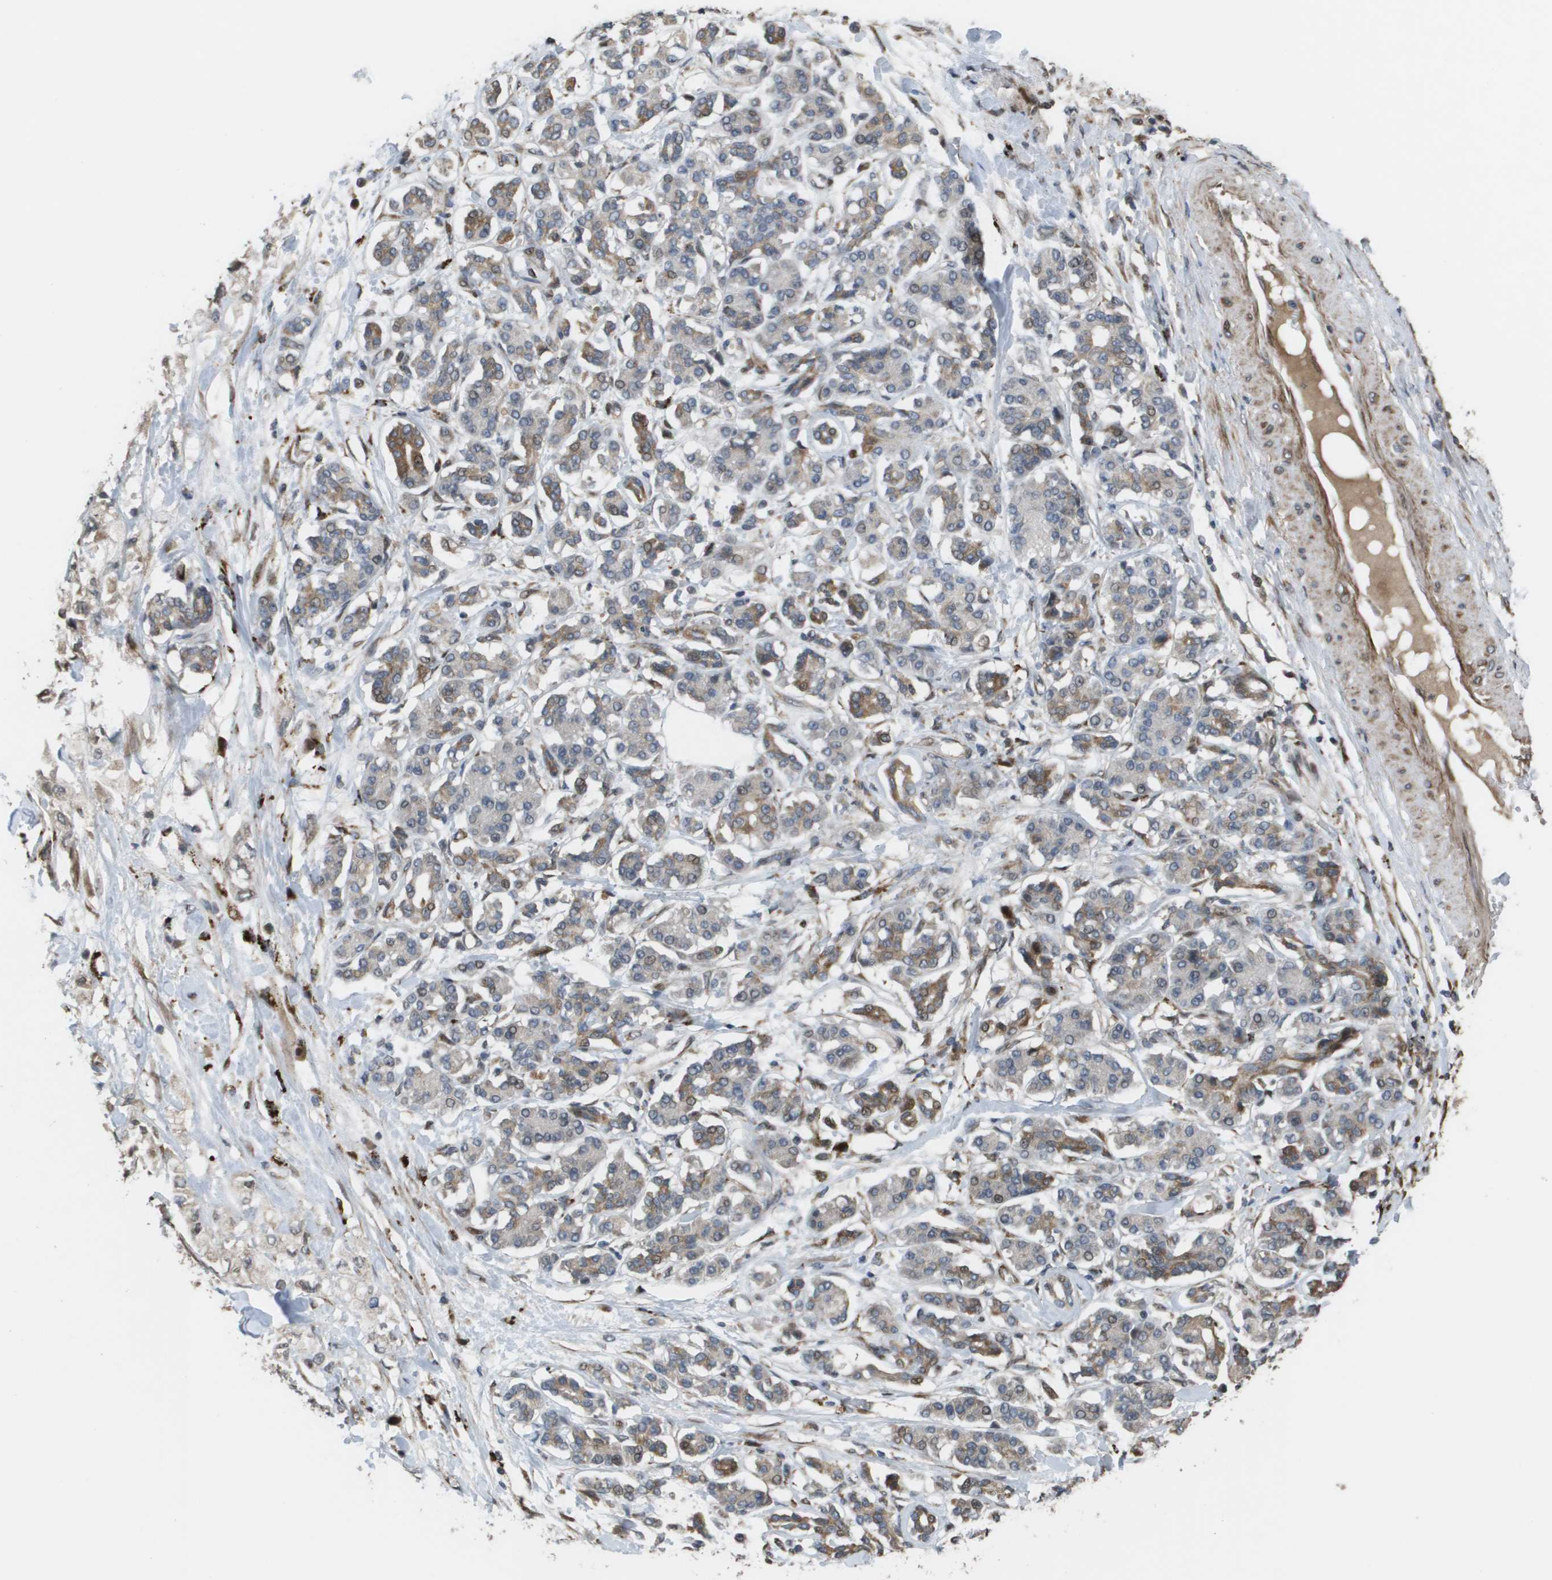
{"staining": {"intensity": "moderate", "quantity": "<25%", "location": "cytoplasmic/membranous,nuclear"}, "tissue": "pancreatic cancer", "cell_type": "Tumor cells", "image_type": "cancer", "snomed": [{"axis": "morphology", "description": "Adenocarcinoma, NOS"}, {"axis": "topography", "description": "Pancreas"}], "caption": "IHC staining of pancreatic cancer, which displays low levels of moderate cytoplasmic/membranous and nuclear expression in approximately <25% of tumor cells indicating moderate cytoplasmic/membranous and nuclear protein positivity. The staining was performed using DAB (3,3'-diaminobenzidine) (brown) for protein detection and nuclei were counterstained in hematoxylin (blue).", "gene": "AXIN2", "patient": {"sex": "female", "age": 56}}